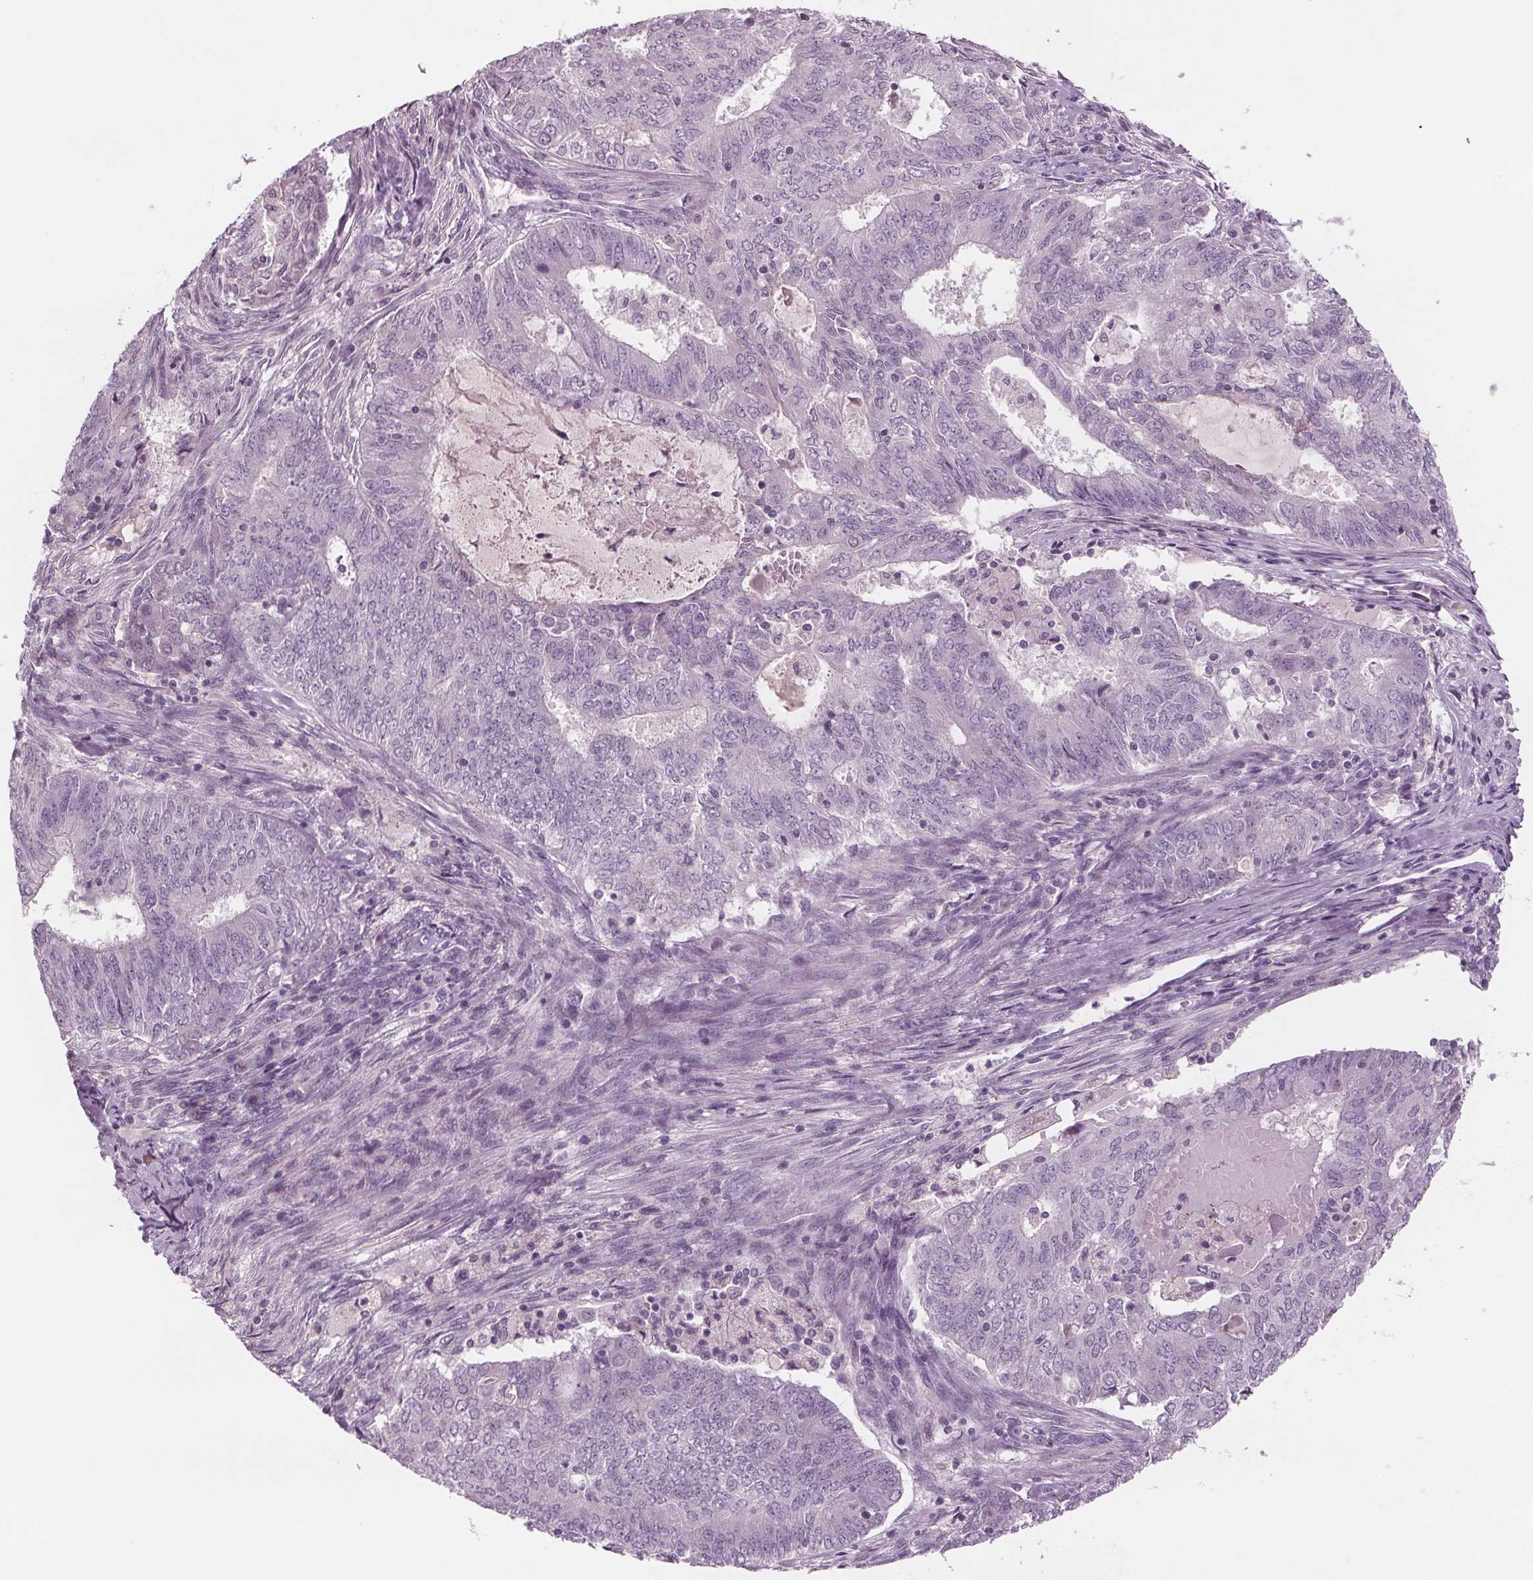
{"staining": {"intensity": "negative", "quantity": "none", "location": "none"}, "tissue": "endometrial cancer", "cell_type": "Tumor cells", "image_type": "cancer", "snomed": [{"axis": "morphology", "description": "Adenocarcinoma, NOS"}, {"axis": "topography", "description": "Endometrium"}], "caption": "DAB immunohistochemical staining of human endometrial cancer (adenocarcinoma) shows no significant positivity in tumor cells.", "gene": "BHLHE22", "patient": {"sex": "female", "age": 62}}